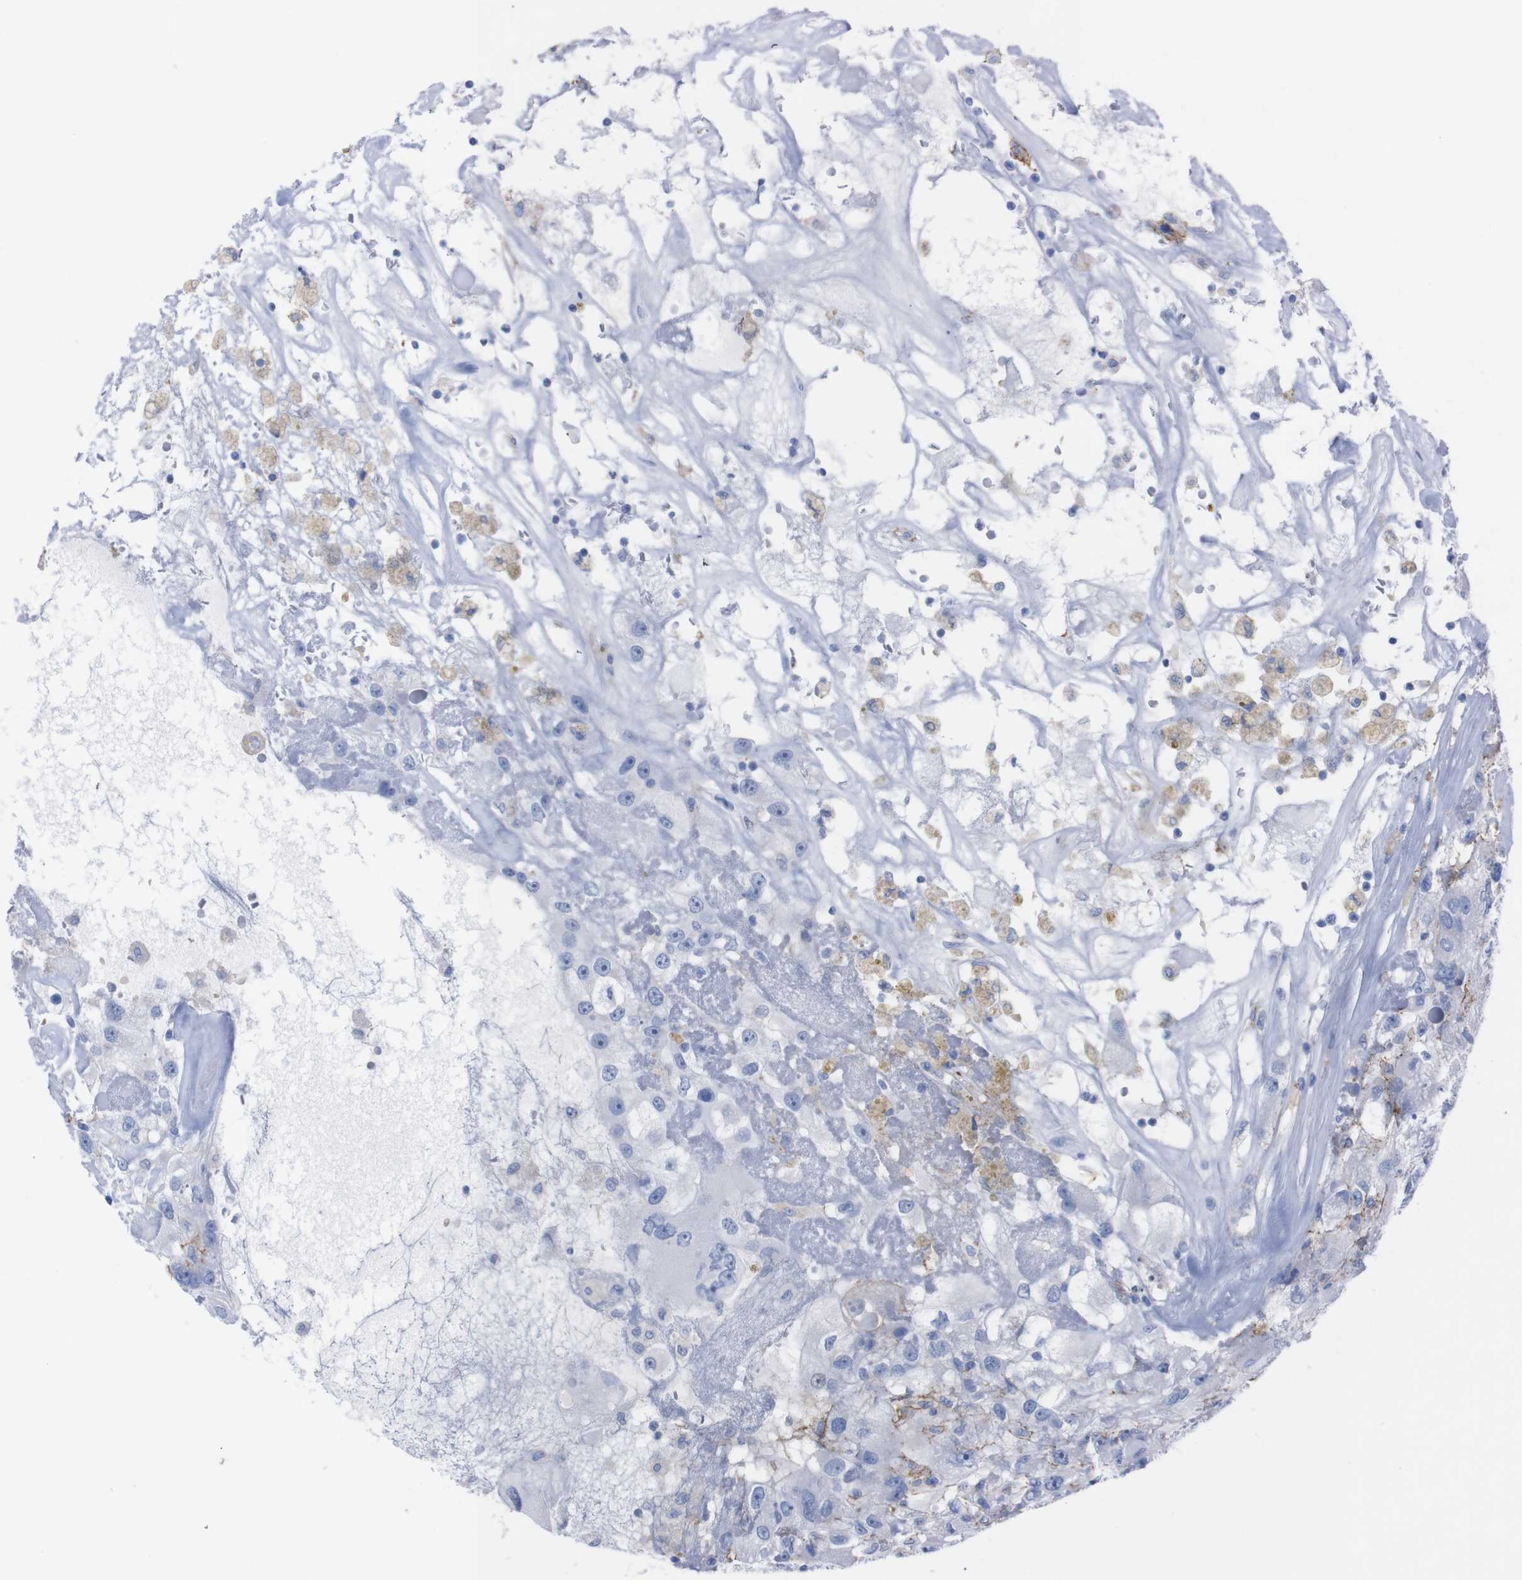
{"staining": {"intensity": "negative", "quantity": "none", "location": "none"}, "tissue": "renal cancer", "cell_type": "Tumor cells", "image_type": "cancer", "snomed": [{"axis": "morphology", "description": "Adenocarcinoma, NOS"}, {"axis": "topography", "description": "Kidney"}], "caption": "This is a histopathology image of immunohistochemistry staining of renal cancer, which shows no positivity in tumor cells.", "gene": "TMEM243", "patient": {"sex": "female", "age": 52}}